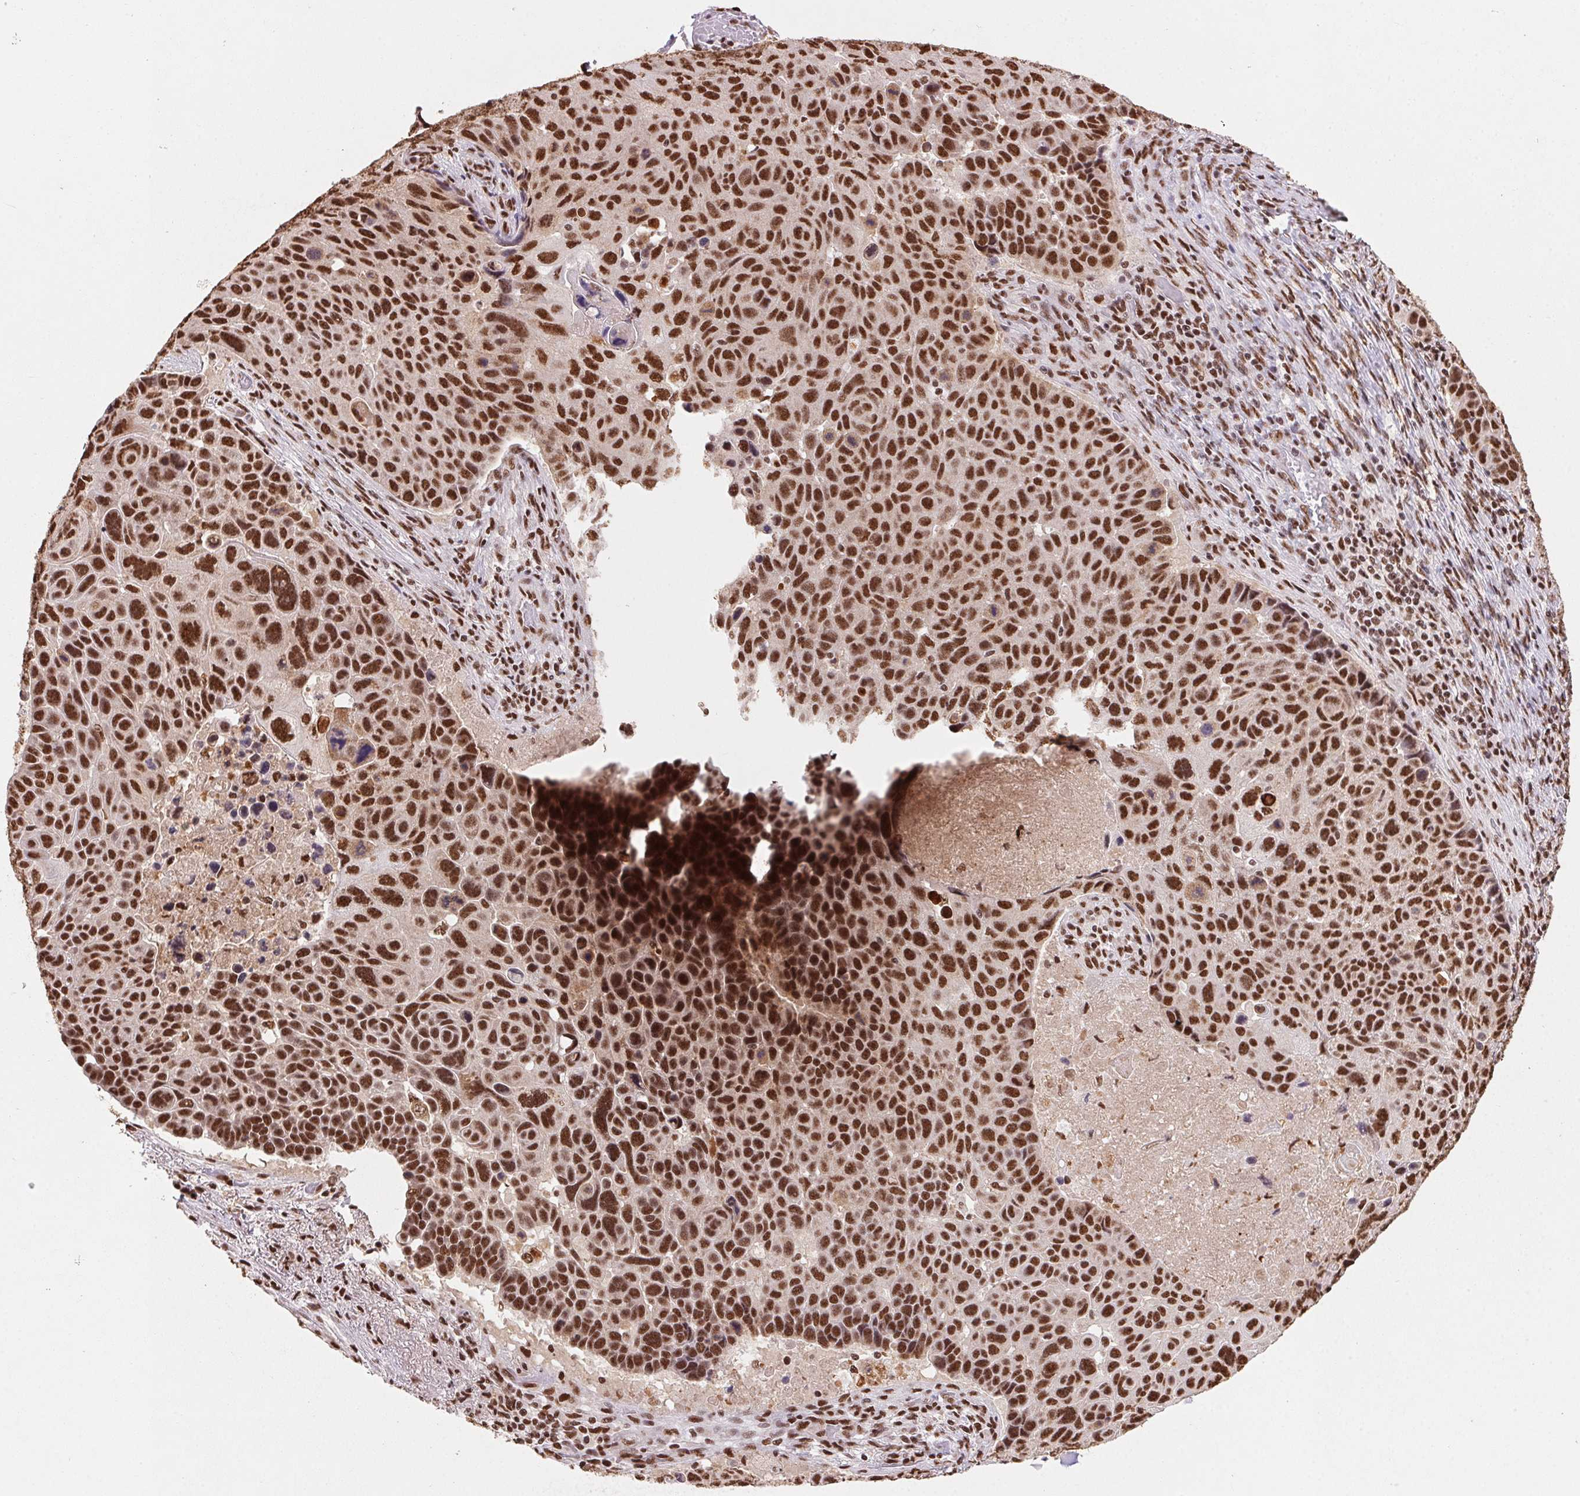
{"staining": {"intensity": "strong", "quantity": ">75%", "location": "nuclear"}, "tissue": "lung cancer", "cell_type": "Tumor cells", "image_type": "cancer", "snomed": [{"axis": "morphology", "description": "Squamous cell carcinoma, NOS"}, {"axis": "topography", "description": "Lung"}], "caption": "DAB immunohistochemical staining of human lung cancer exhibits strong nuclear protein positivity in approximately >75% of tumor cells. (Brightfield microscopy of DAB IHC at high magnification).", "gene": "SNRPG", "patient": {"sex": "male", "age": 68}}